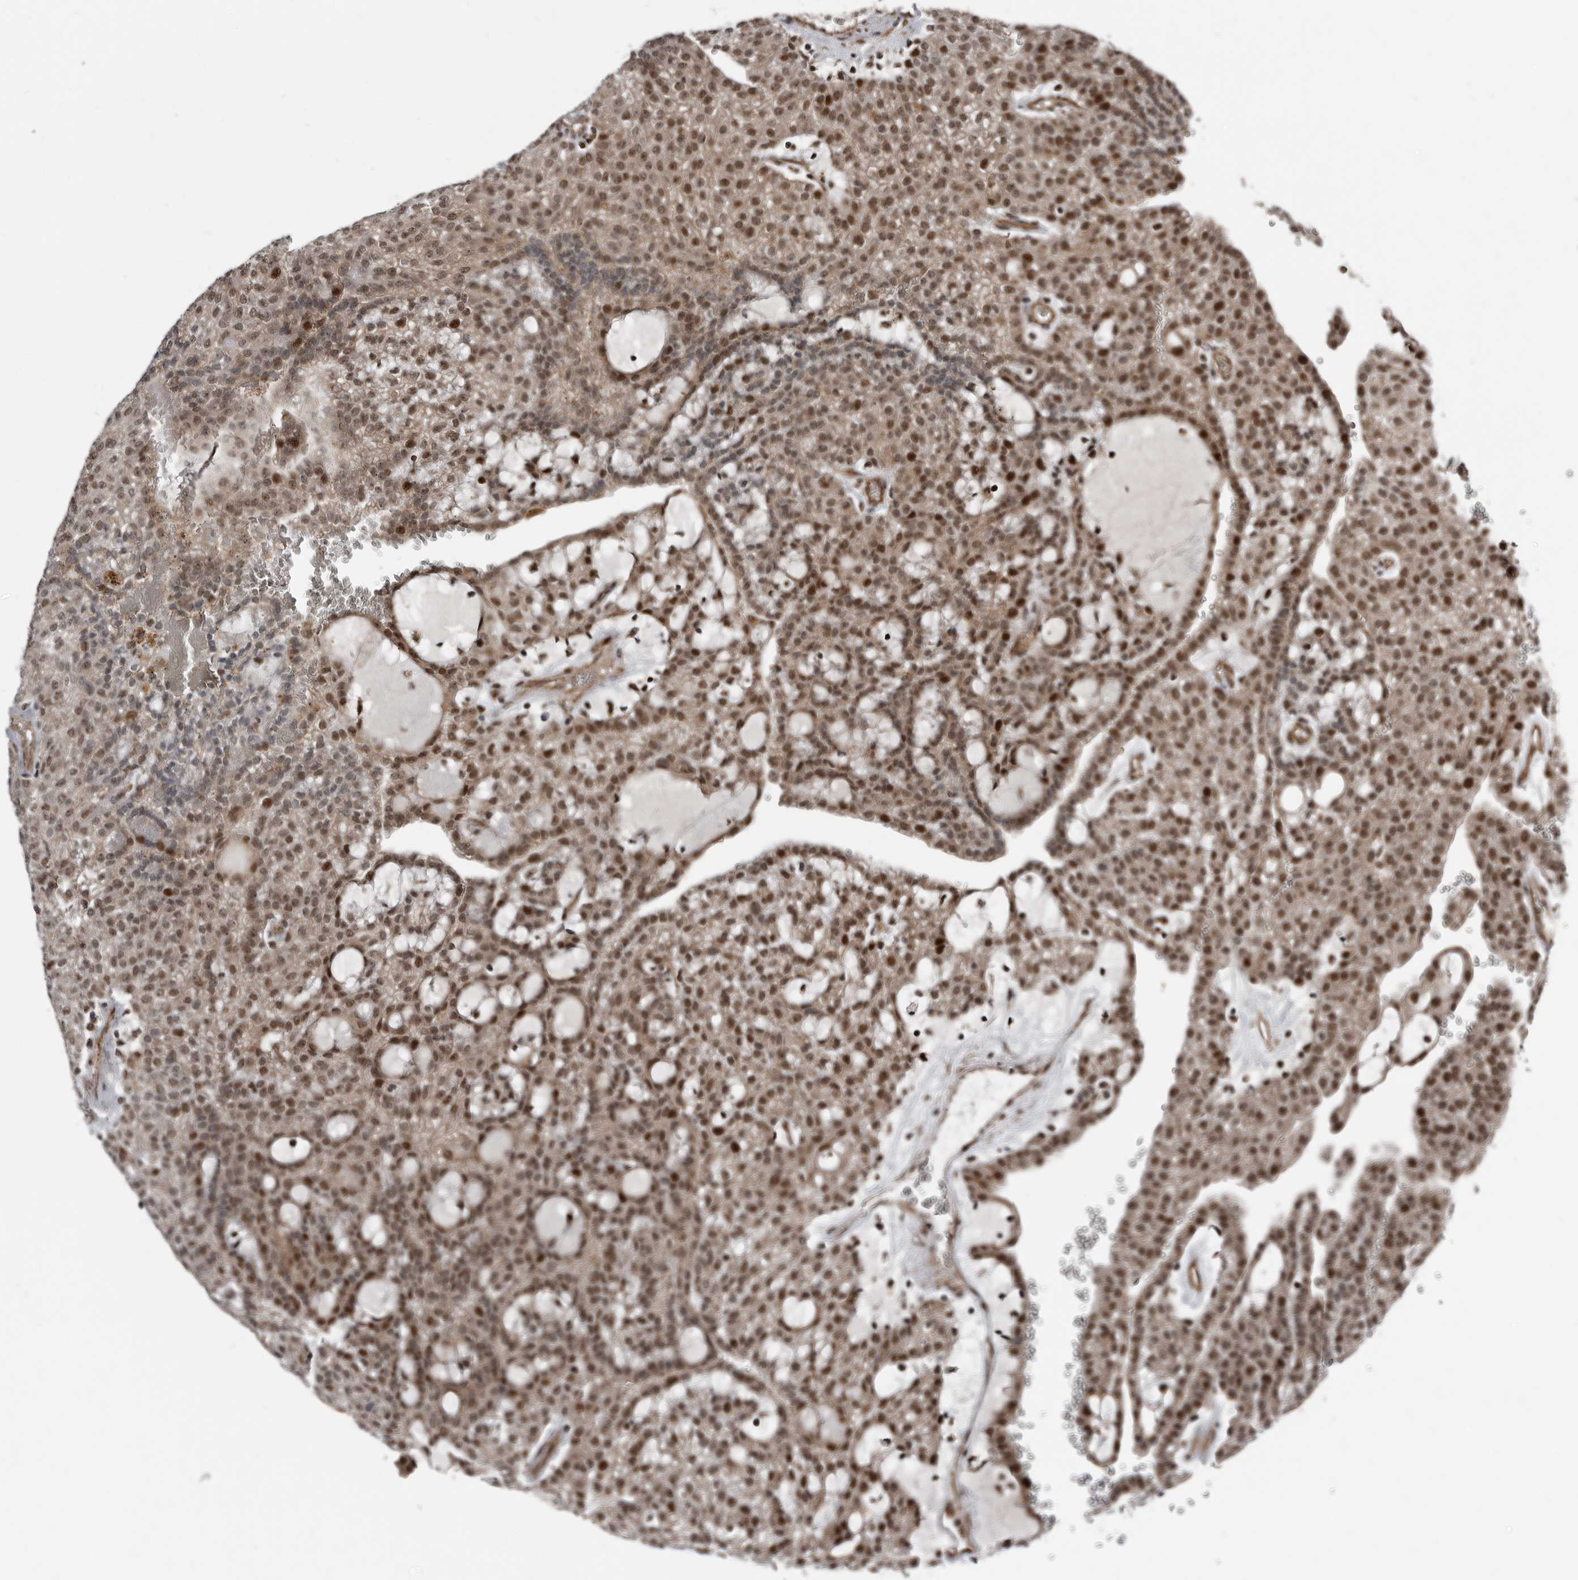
{"staining": {"intensity": "moderate", "quantity": ">75%", "location": "cytoplasmic/membranous,nuclear"}, "tissue": "renal cancer", "cell_type": "Tumor cells", "image_type": "cancer", "snomed": [{"axis": "morphology", "description": "Adenocarcinoma, NOS"}, {"axis": "topography", "description": "Kidney"}], "caption": "High-magnification brightfield microscopy of renal cancer (adenocarcinoma) stained with DAB (3,3'-diaminobenzidine) (brown) and counterstained with hematoxylin (blue). tumor cells exhibit moderate cytoplasmic/membranous and nuclear staining is appreciated in about>75% of cells. The staining was performed using DAB (3,3'-diaminobenzidine) to visualize the protein expression in brown, while the nuclei were stained in blue with hematoxylin (Magnification: 20x).", "gene": "CHD1L", "patient": {"sex": "male", "age": 63}}